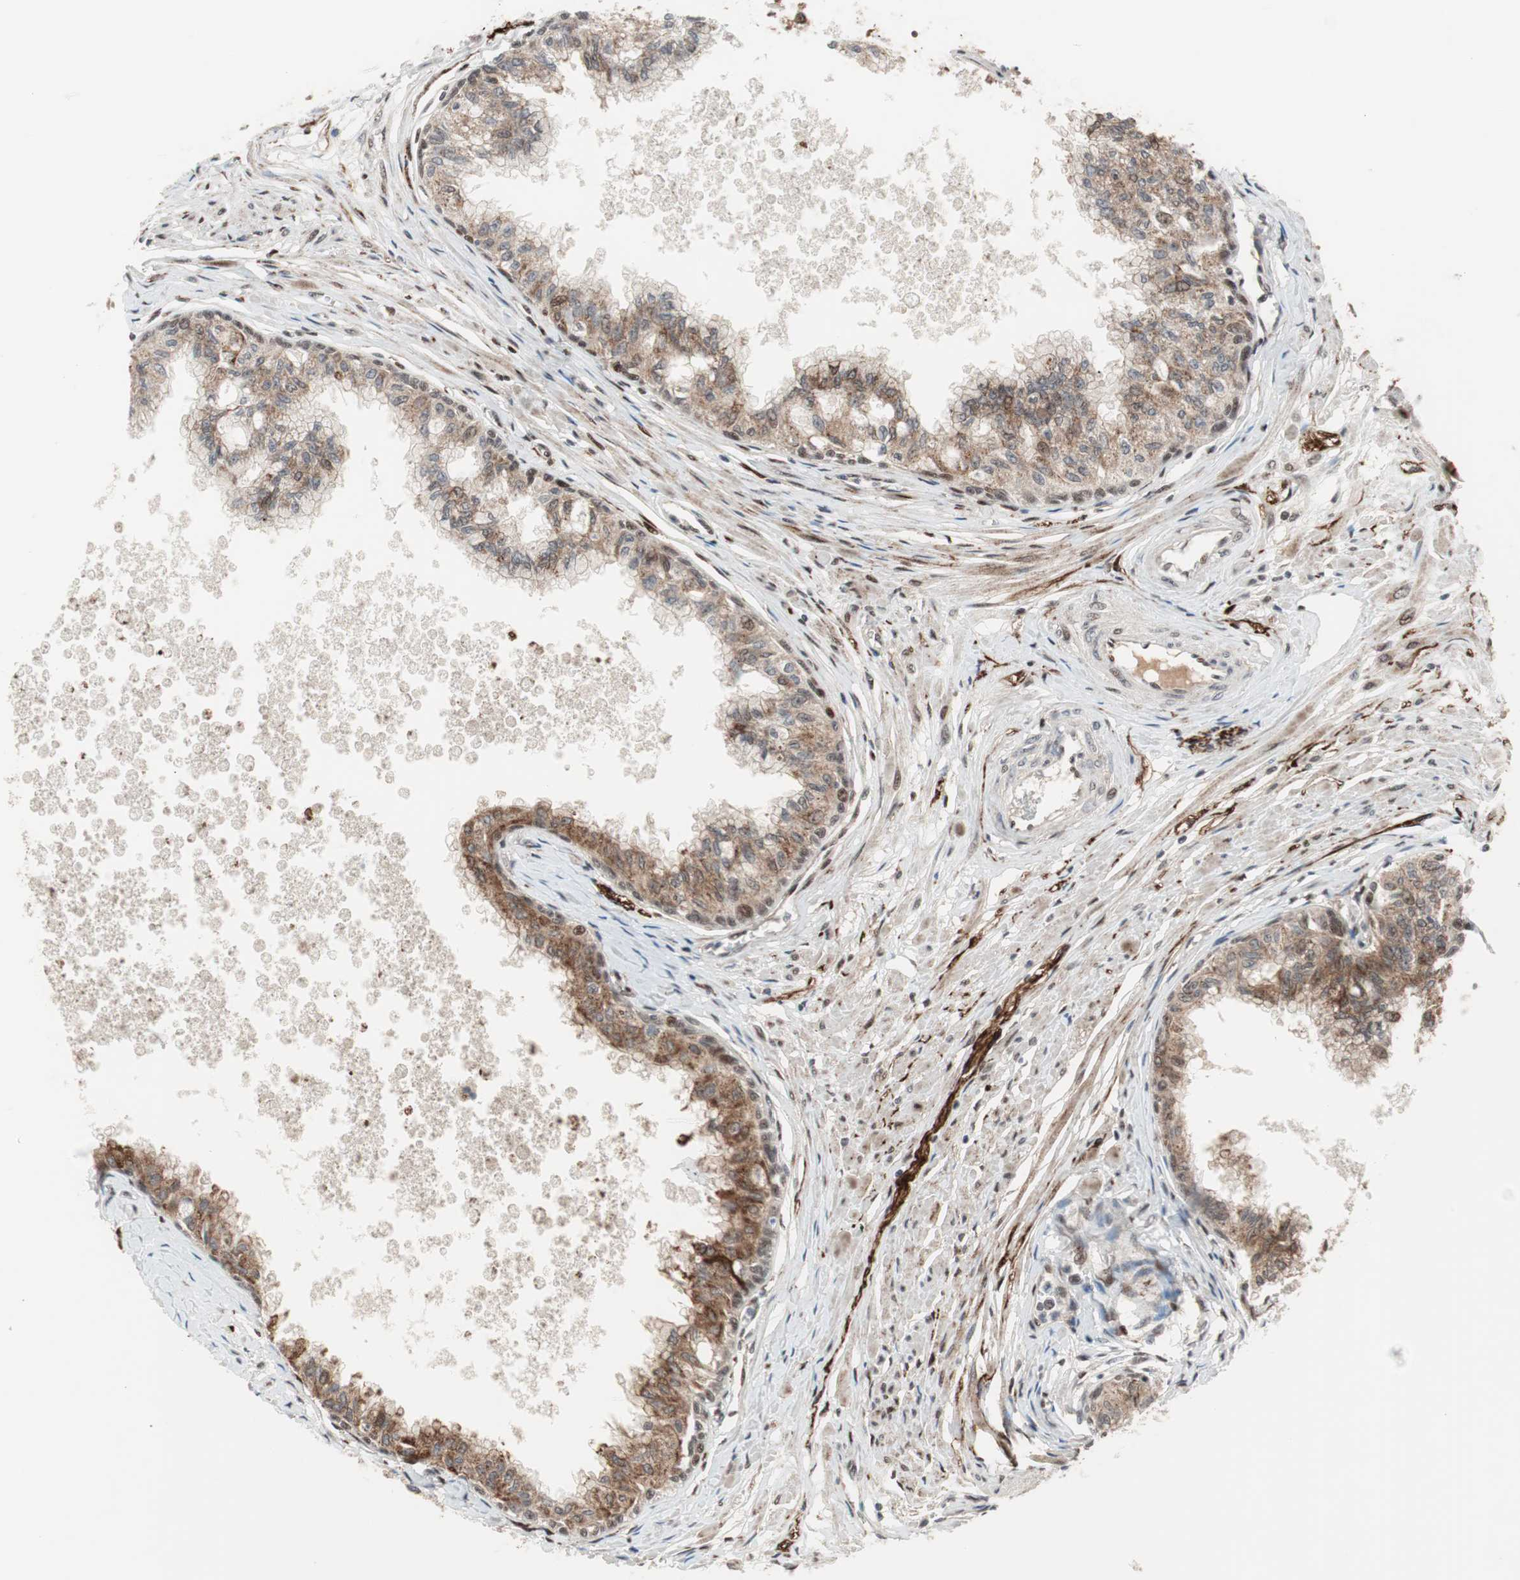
{"staining": {"intensity": "moderate", "quantity": ">75%", "location": "cytoplasmic/membranous,nuclear"}, "tissue": "prostate", "cell_type": "Glandular cells", "image_type": "normal", "snomed": [{"axis": "morphology", "description": "Normal tissue, NOS"}, {"axis": "topography", "description": "Prostate"}, {"axis": "topography", "description": "Seminal veicle"}], "caption": "Unremarkable prostate was stained to show a protein in brown. There is medium levels of moderate cytoplasmic/membranous,nuclear positivity in approximately >75% of glandular cells. The protein of interest is stained brown, and the nuclei are stained in blue (DAB IHC with brightfield microscopy, high magnification).", "gene": "TCF12", "patient": {"sex": "male", "age": 60}}